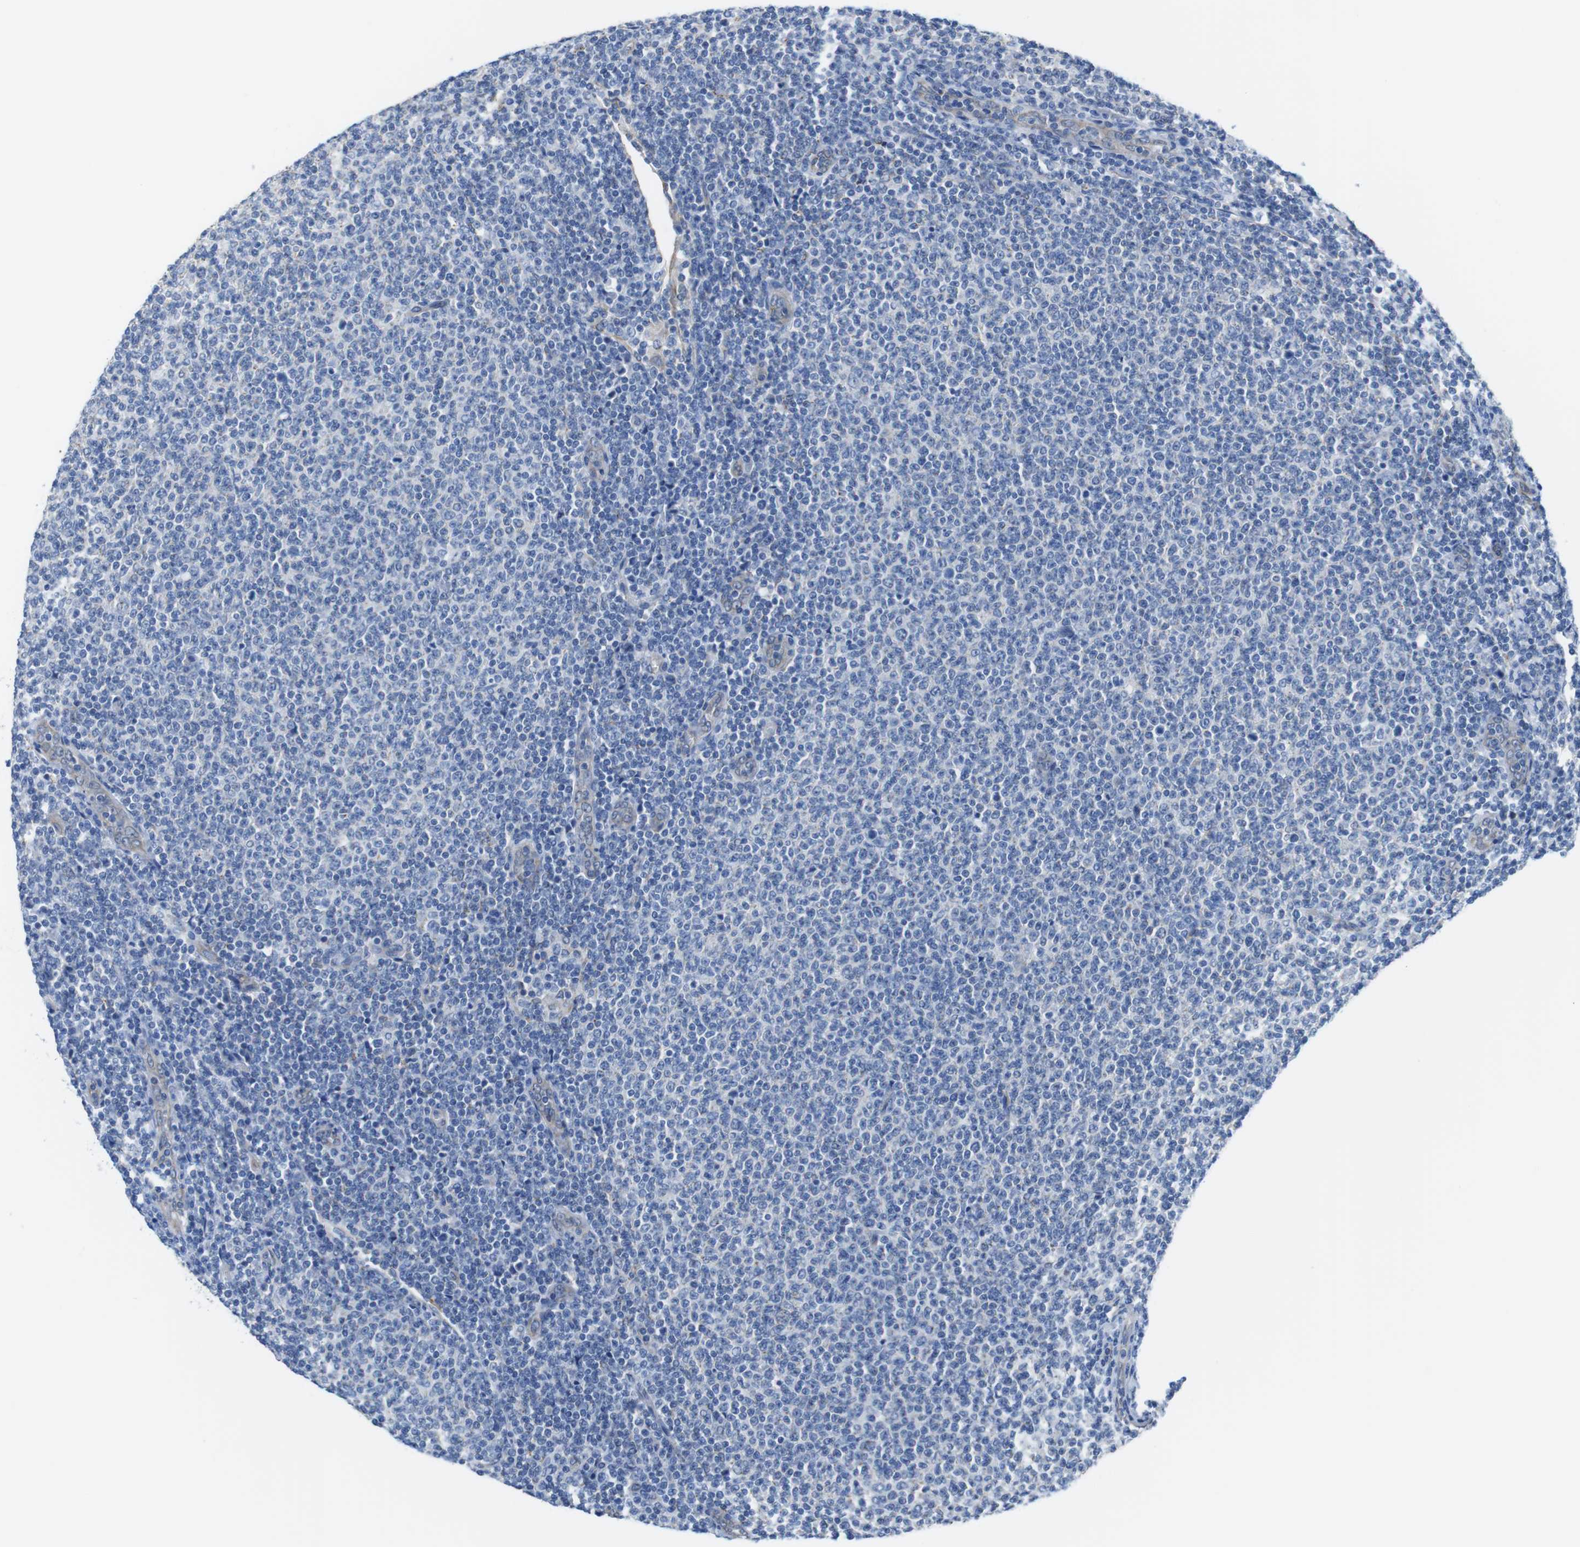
{"staining": {"intensity": "negative", "quantity": "none", "location": "none"}, "tissue": "lymphoma", "cell_type": "Tumor cells", "image_type": "cancer", "snomed": [{"axis": "morphology", "description": "Malignant lymphoma, non-Hodgkin's type, Low grade"}, {"axis": "topography", "description": "Lymph node"}], "caption": "This is a image of immunohistochemistry staining of malignant lymphoma, non-Hodgkin's type (low-grade), which shows no positivity in tumor cells.", "gene": "CDH8", "patient": {"sex": "male", "age": 66}}